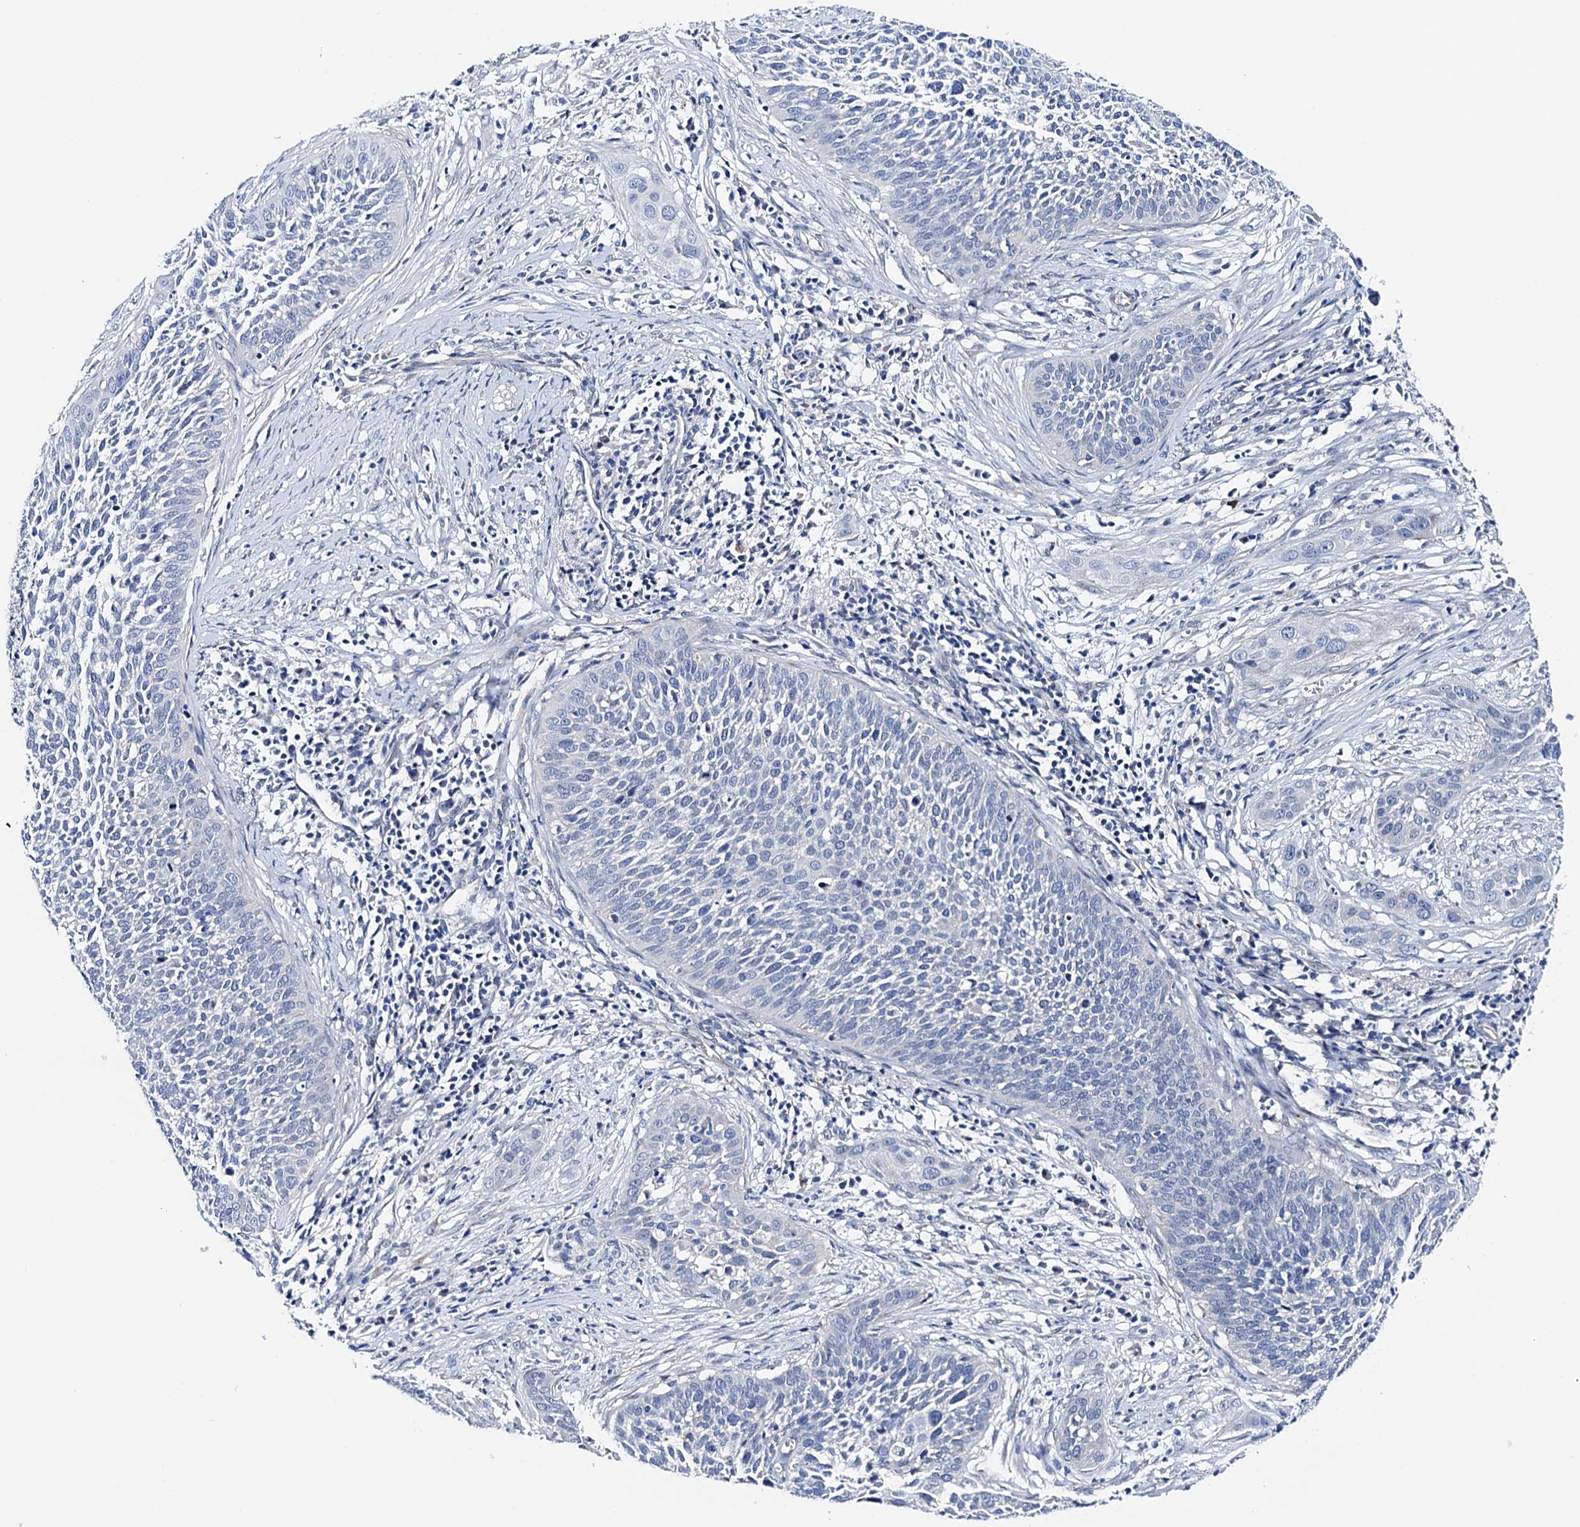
{"staining": {"intensity": "negative", "quantity": "none", "location": "none"}, "tissue": "cervical cancer", "cell_type": "Tumor cells", "image_type": "cancer", "snomed": [{"axis": "morphology", "description": "Squamous cell carcinoma, NOS"}, {"axis": "topography", "description": "Cervix"}], "caption": "Immunohistochemistry histopathology image of neoplastic tissue: squamous cell carcinoma (cervical) stained with DAB (3,3'-diaminobenzidine) shows no significant protein staining in tumor cells.", "gene": "SHROOM1", "patient": {"sex": "female", "age": 34}}